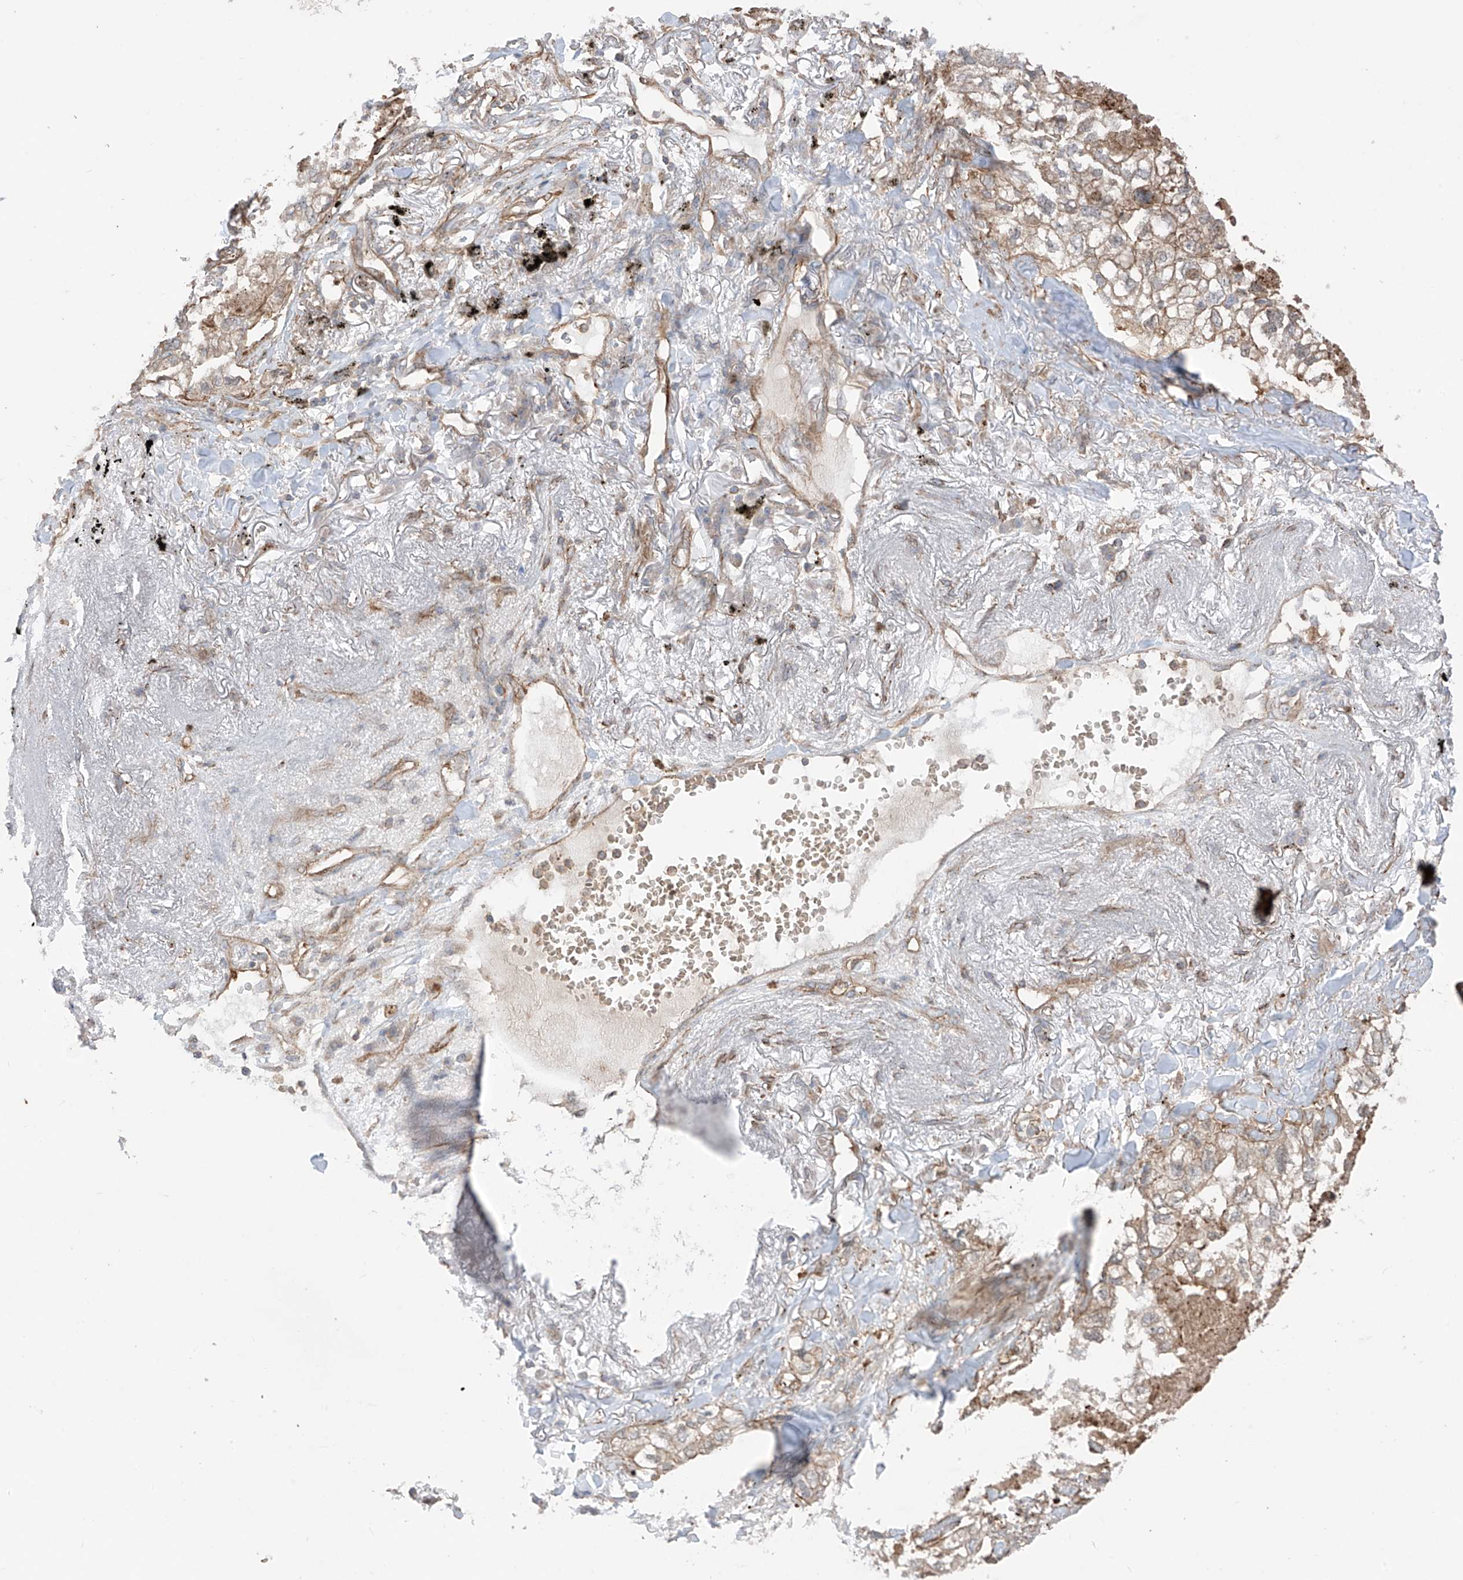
{"staining": {"intensity": "weak", "quantity": "25%-75%", "location": "cytoplasmic/membranous"}, "tissue": "lung cancer", "cell_type": "Tumor cells", "image_type": "cancer", "snomed": [{"axis": "morphology", "description": "Adenocarcinoma, NOS"}, {"axis": "topography", "description": "Lung"}], "caption": "IHC photomicrograph of neoplastic tissue: lung adenocarcinoma stained using immunohistochemistry exhibits low levels of weak protein expression localized specifically in the cytoplasmic/membranous of tumor cells, appearing as a cytoplasmic/membranous brown color.", "gene": "TRMU", "patient": {"sex": "male", "age": 65}}